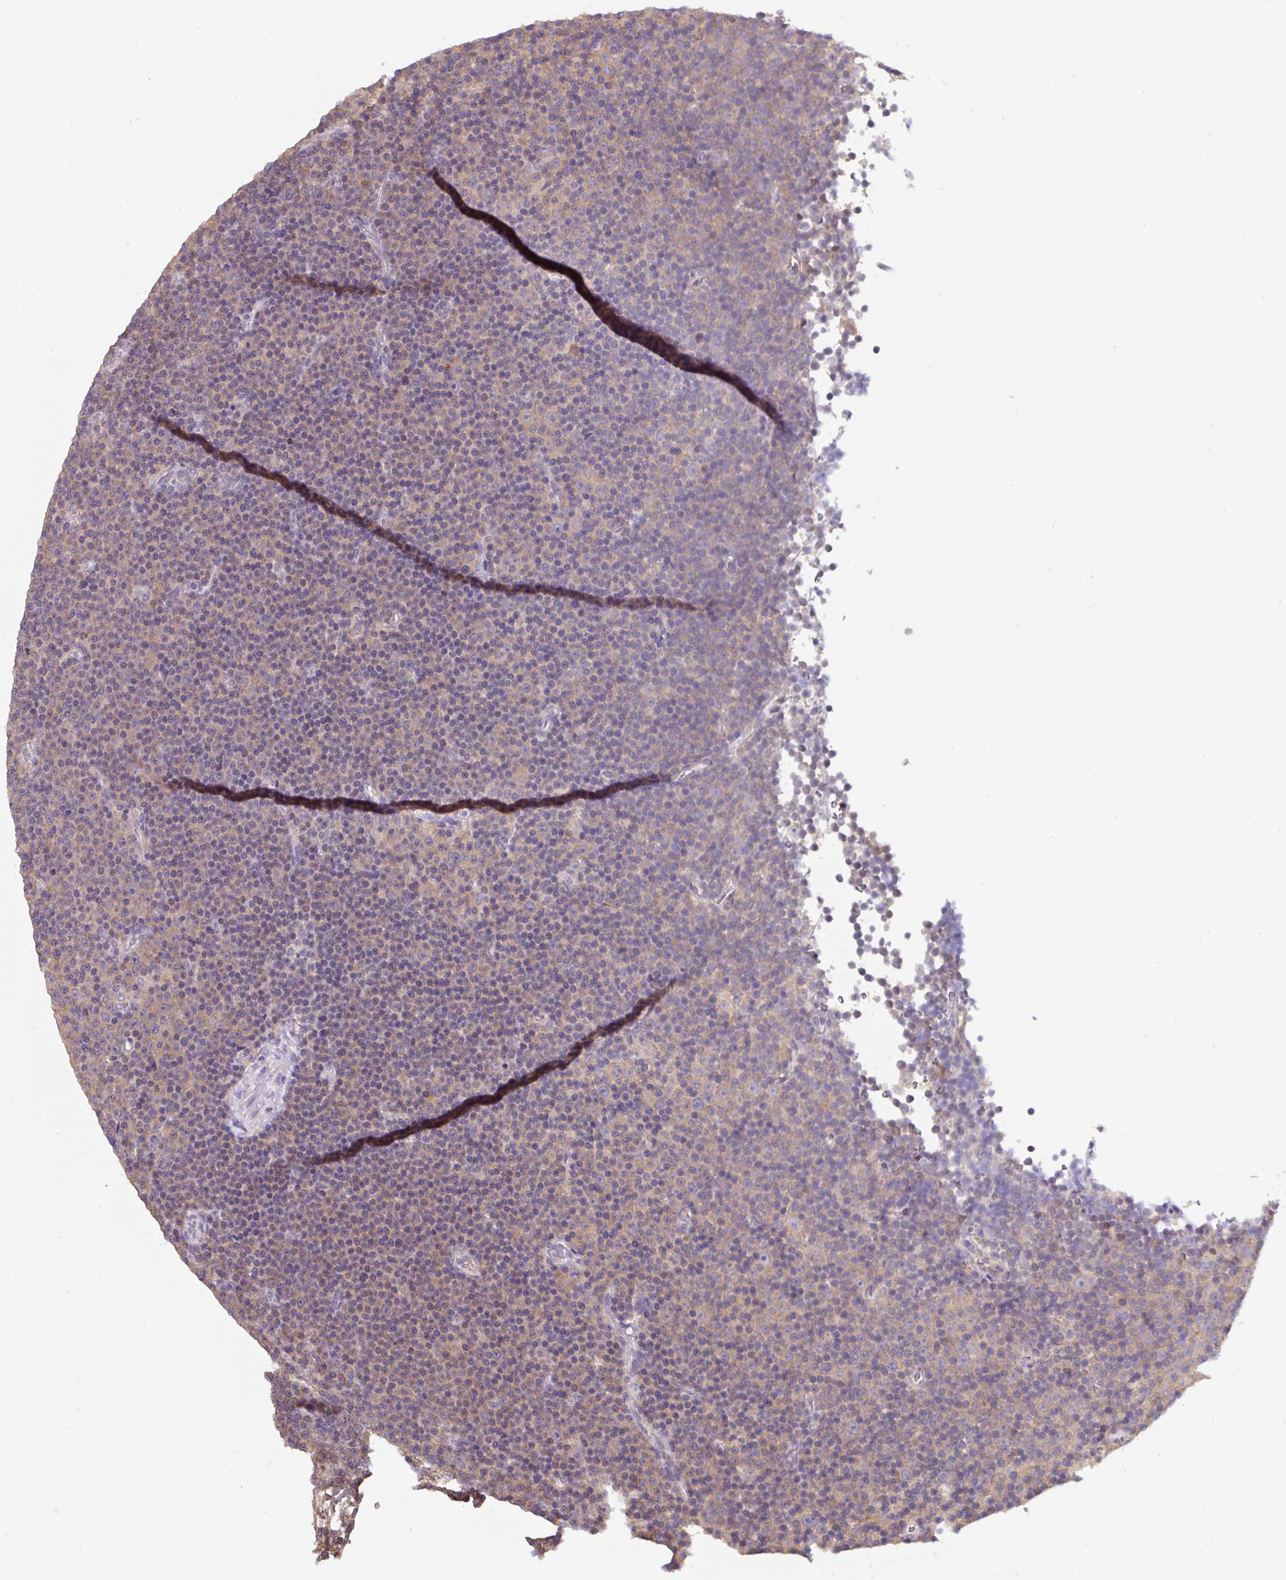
{"staining": {"intensity": "weak", "quantity": "25%-75%", "location": "cytoplasmic/membranous"}, "tissue": "lymphoma", "cell_type": "Tumor cells", "image_type": "cancer", "snomed": [{"axis": "morphology", "description": "Malignant lymphoma, non-Hodgkin's type, Low grade"}, {"axis": "topography", "description": "Lymph node"}], "caption": "IHC (DAB (3,3'-diaminobenzidine)) staining of lymphoma exhibits weak cytoplasmic/membranous protein staining in approximately 25%-75% of tumor cells. IHC stains the protein in brown and the nuclei are stained blue.", "gene": "ST13", "patient": {"sex": "female", "age": 67}}